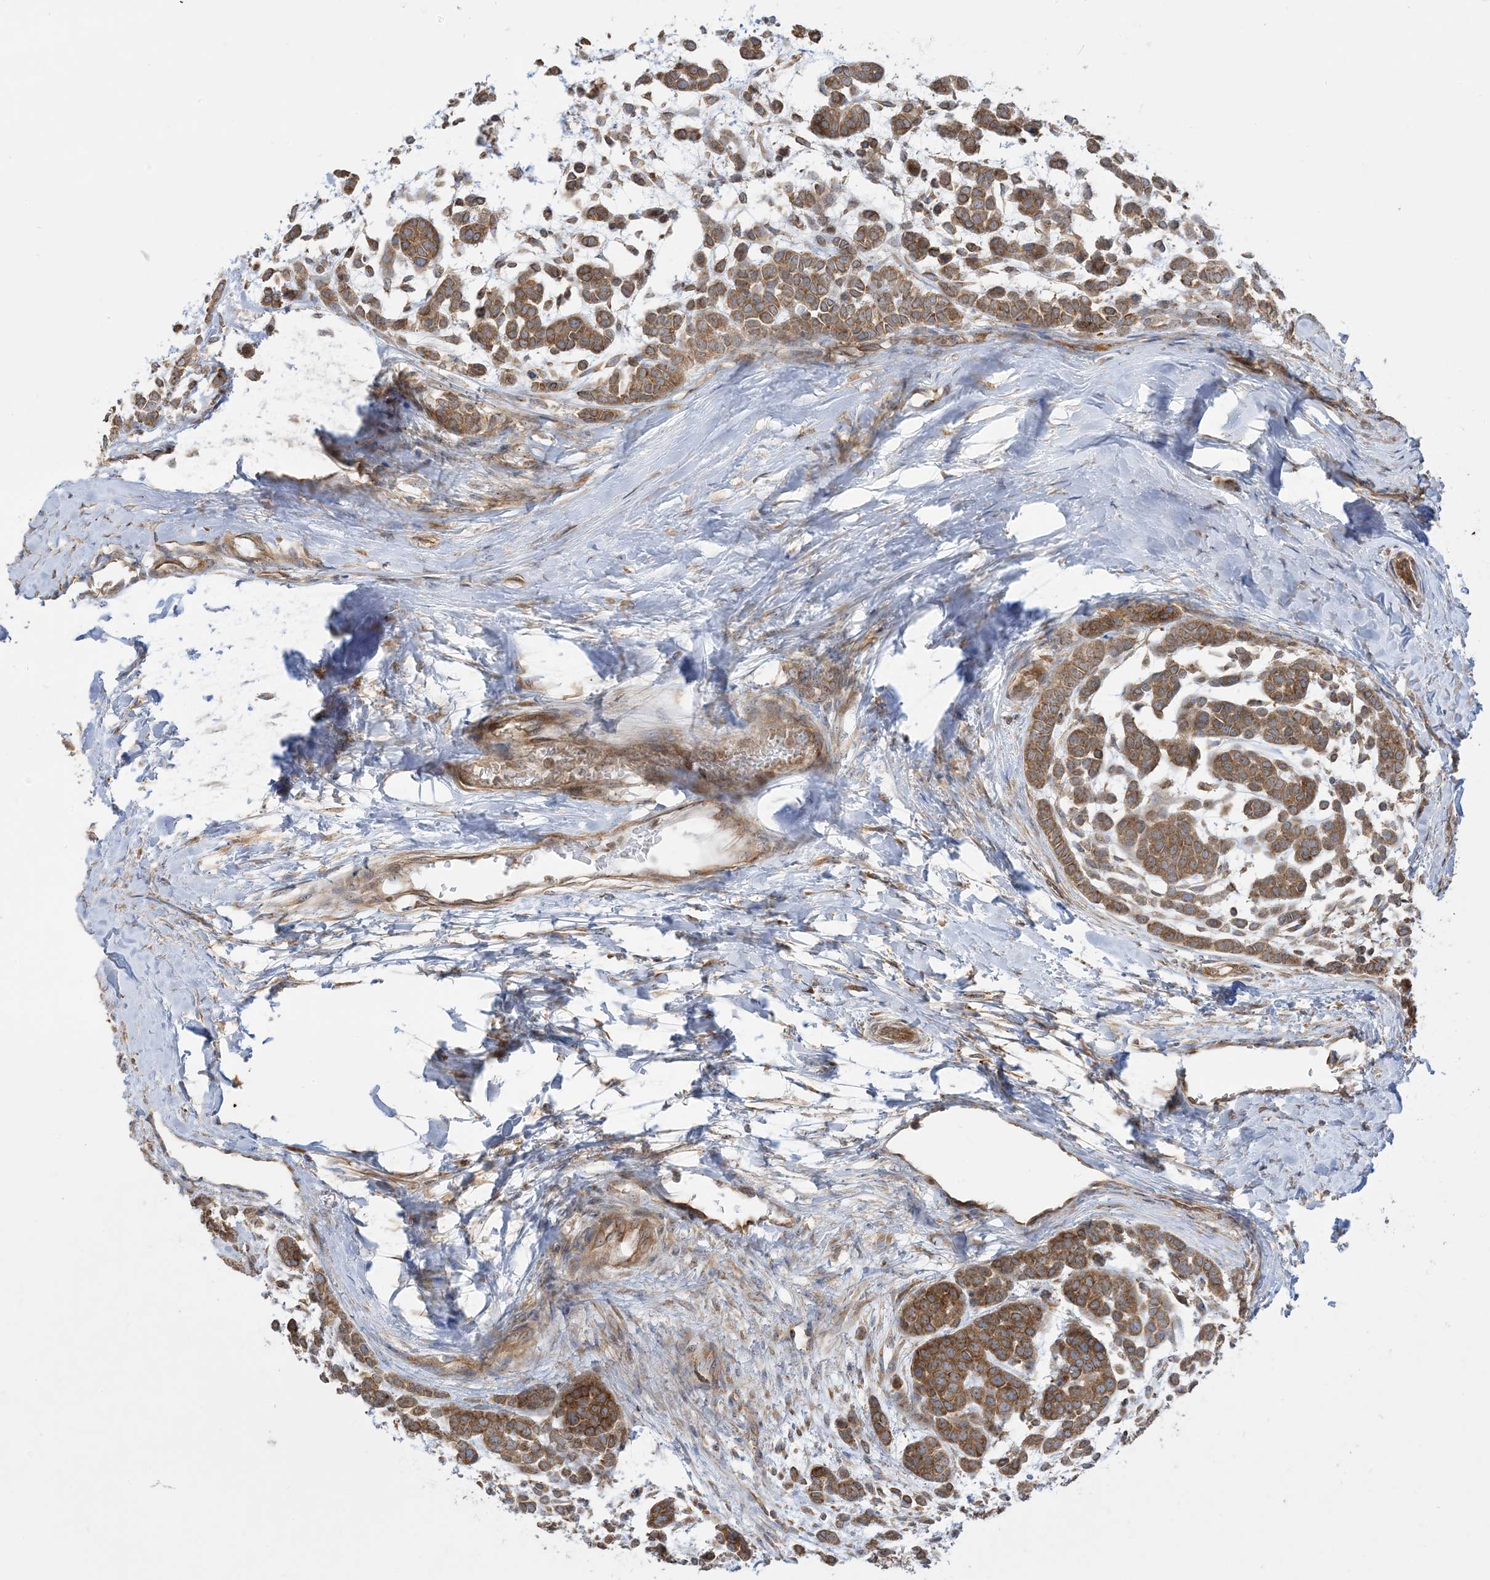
{"staining": {"intensity": "moderate", "quantity": ">75%", "location": "cytoplasmic/membranous"}, "tissue": "head and neck cancer", "cell_type": "Tumor cells", "image_type": "cancer", "snomed": [{"axis": "morphology", "description": "Adenocarcinoma, NOS"}, {"axis": "morphology", "description": "Adenoma, NOS"}, {"axis": "topography", "description": "Head-Neck"}], "caption": "Tumor cells demonstrate medium levels of moderate cytoplasmic/membranous positivity in approximately >75% of cells in human head and neck adenocarcinoma.", "gene": "SRP72", "patient": {"sex": "female", "age": 55}}